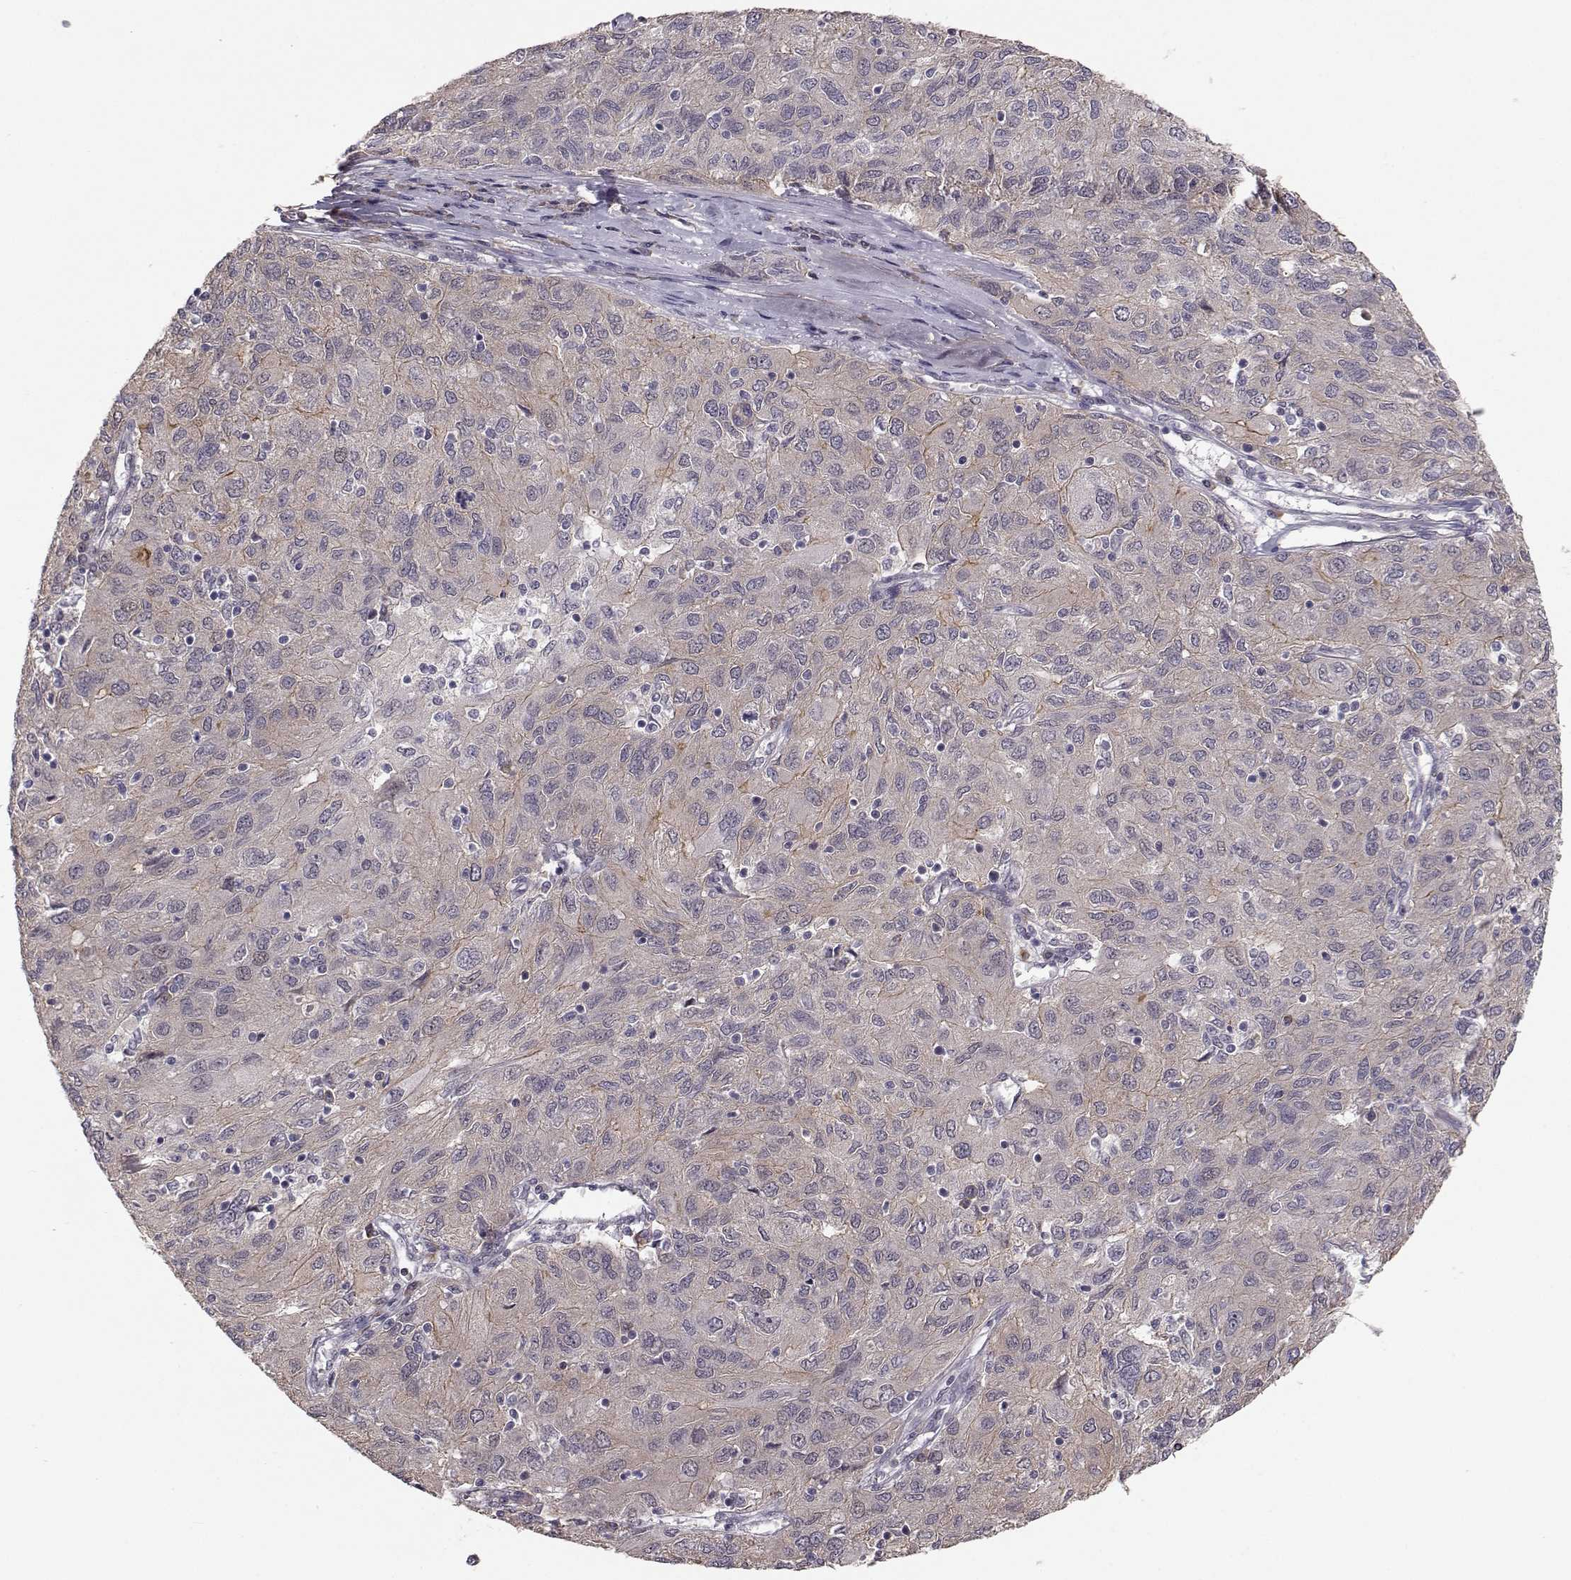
{"staining": {"intensity": "moderate", "quantity": "<25%", "location": "cytoplasmic/membranous"}, "tissue": "ovarian cancer", "cell_type": "Tumor cells", "image_type": "cancer", "snomed": [{"axis": "morphology", "description": "Carcinoma, endometroid"}, {"axis": "topography", "description": "Ovary"}], "caption": "Protein analysis of ovarian cancer (endometroid carcinoma) tissue shows moderate cytoplasmic/membranous positivity in approximately <25% of tumor cells.", "gene": "PLEKHG3", "patient": {"sex": "female", "age": 50}}